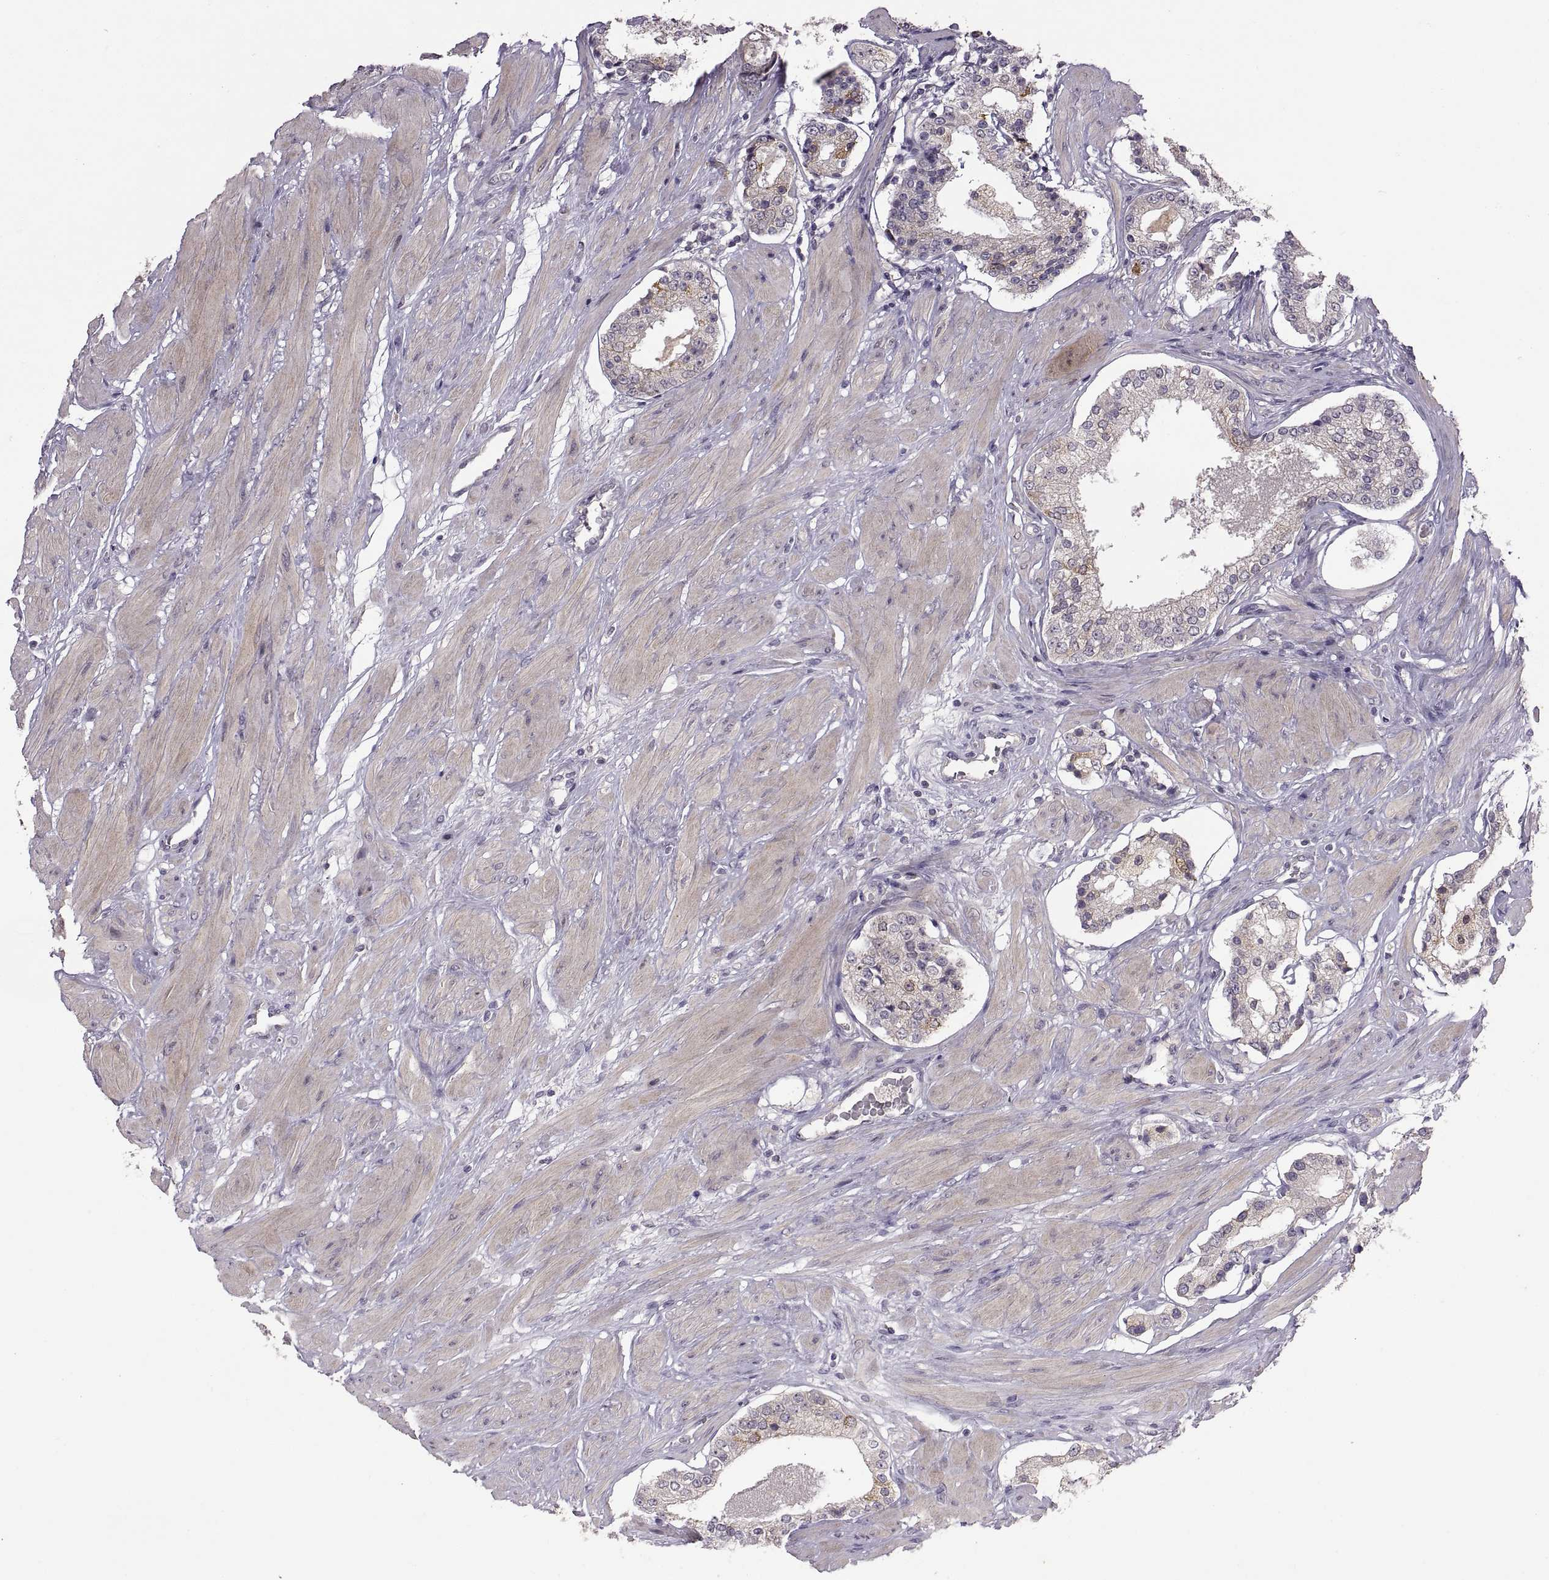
{"staining": {"intensity": "weak", "quantity": "<25%", "location": "cytoplasmic/membranous"}, "tissue": "prostate cancer", "cell_type": "Tumor cells", "image_type": "cancer", "snomed": [{"axis": "morphology", "description": "Adenocarcinoma, Low grade"}, {"axis": "topography", "description": "Prostate"}], "caption": "This is a histopathology image of immunohistochemistry staining of low-grade adenocarcinoma (prostate), which shows no expression in tumor cells.", "gene": "HMGCR", "patient": {"sex": "male", "age": 60}}